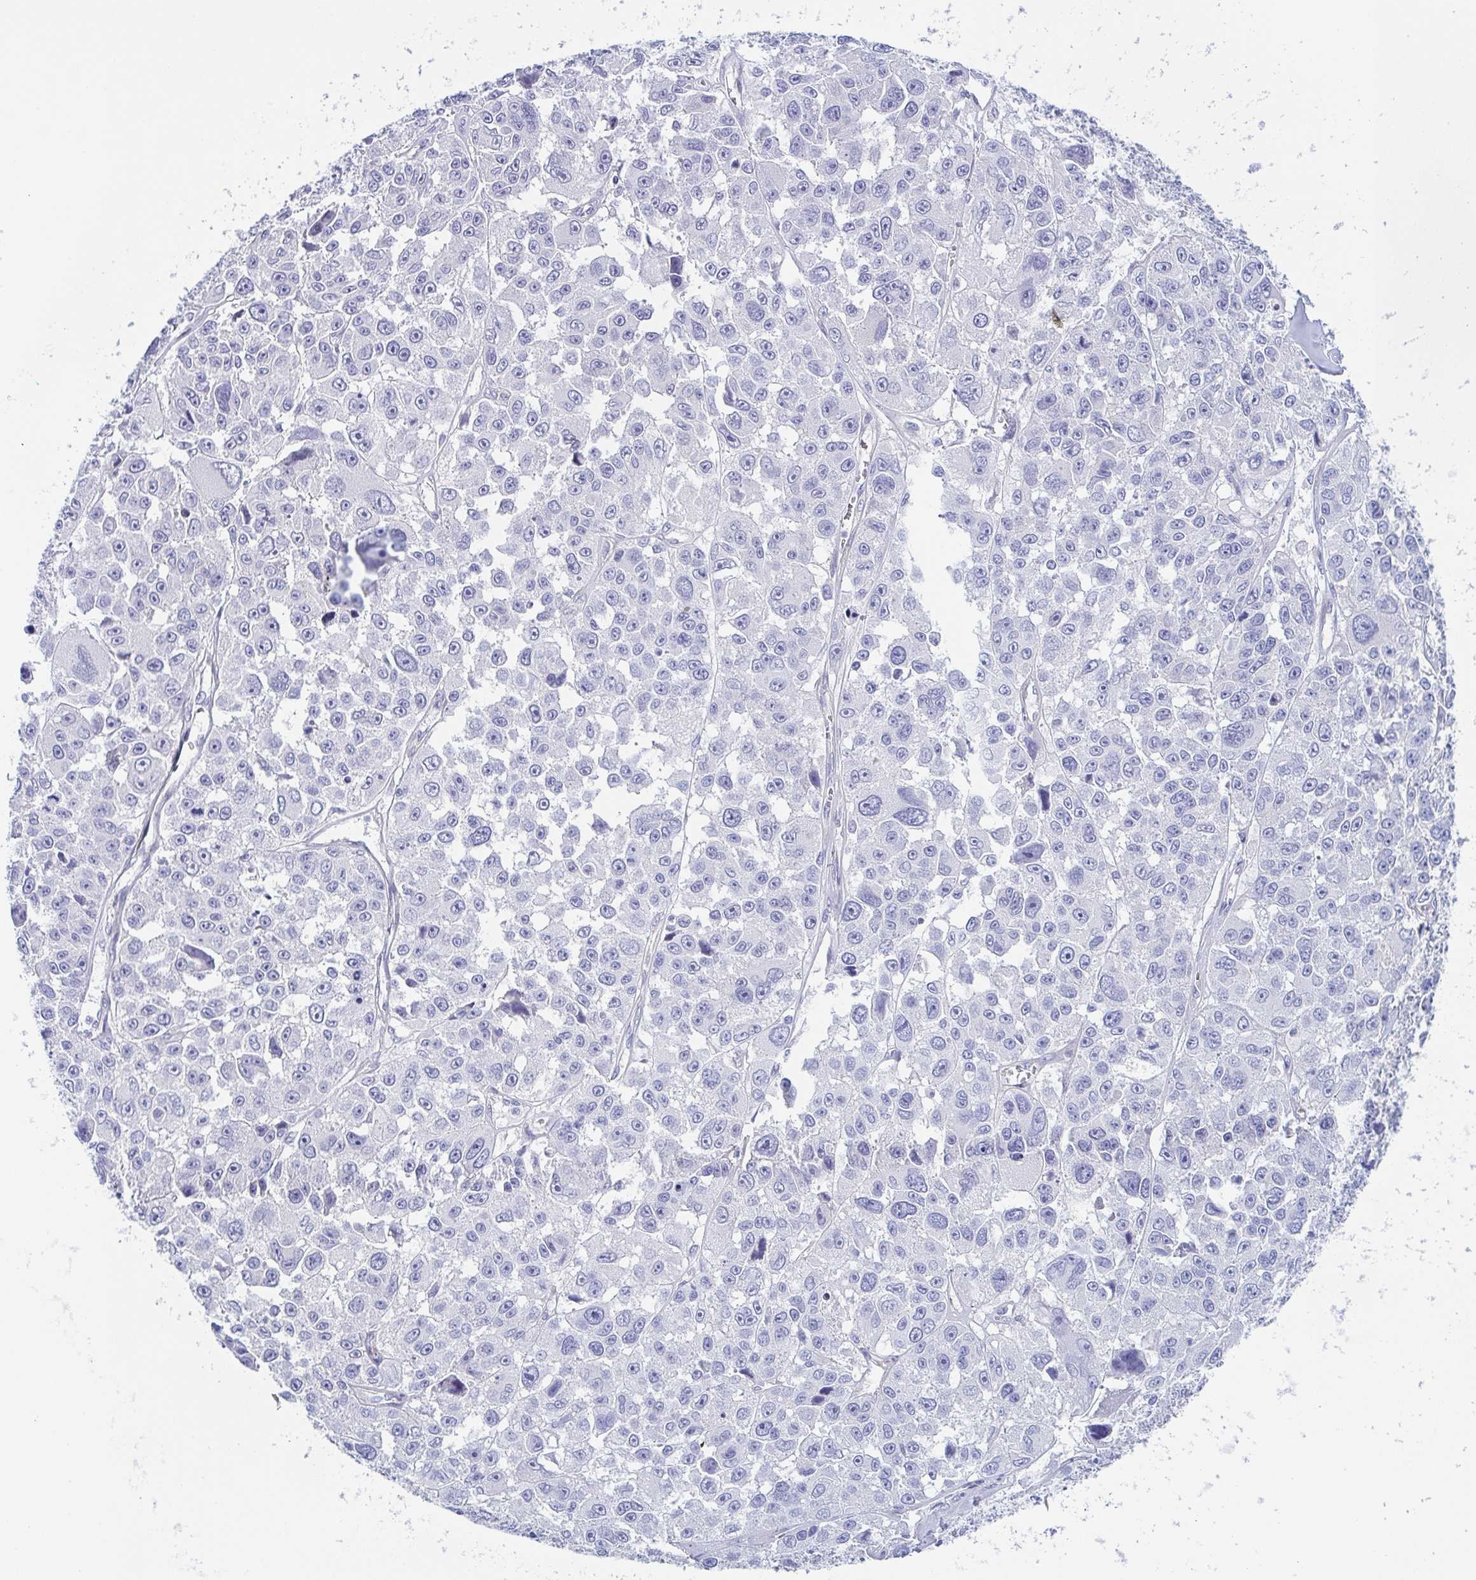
{"staining": {"intensity": "negative", "quantity": "none", "location": "none"}, "tissue": "melanoma", "cell_type": "Tumor cells", "image_type": "cancer", "snomed": [{"axis": "morphology", "description": "Malignant melanoma, NOS"}, {"axis": "topography", "description": "Skin"}], "caption": "There is no significant positivity in tumor cells of malignant melanoma.", "gene": "DYNC1I1", "patient": {"sex": "female", "age": 66}}